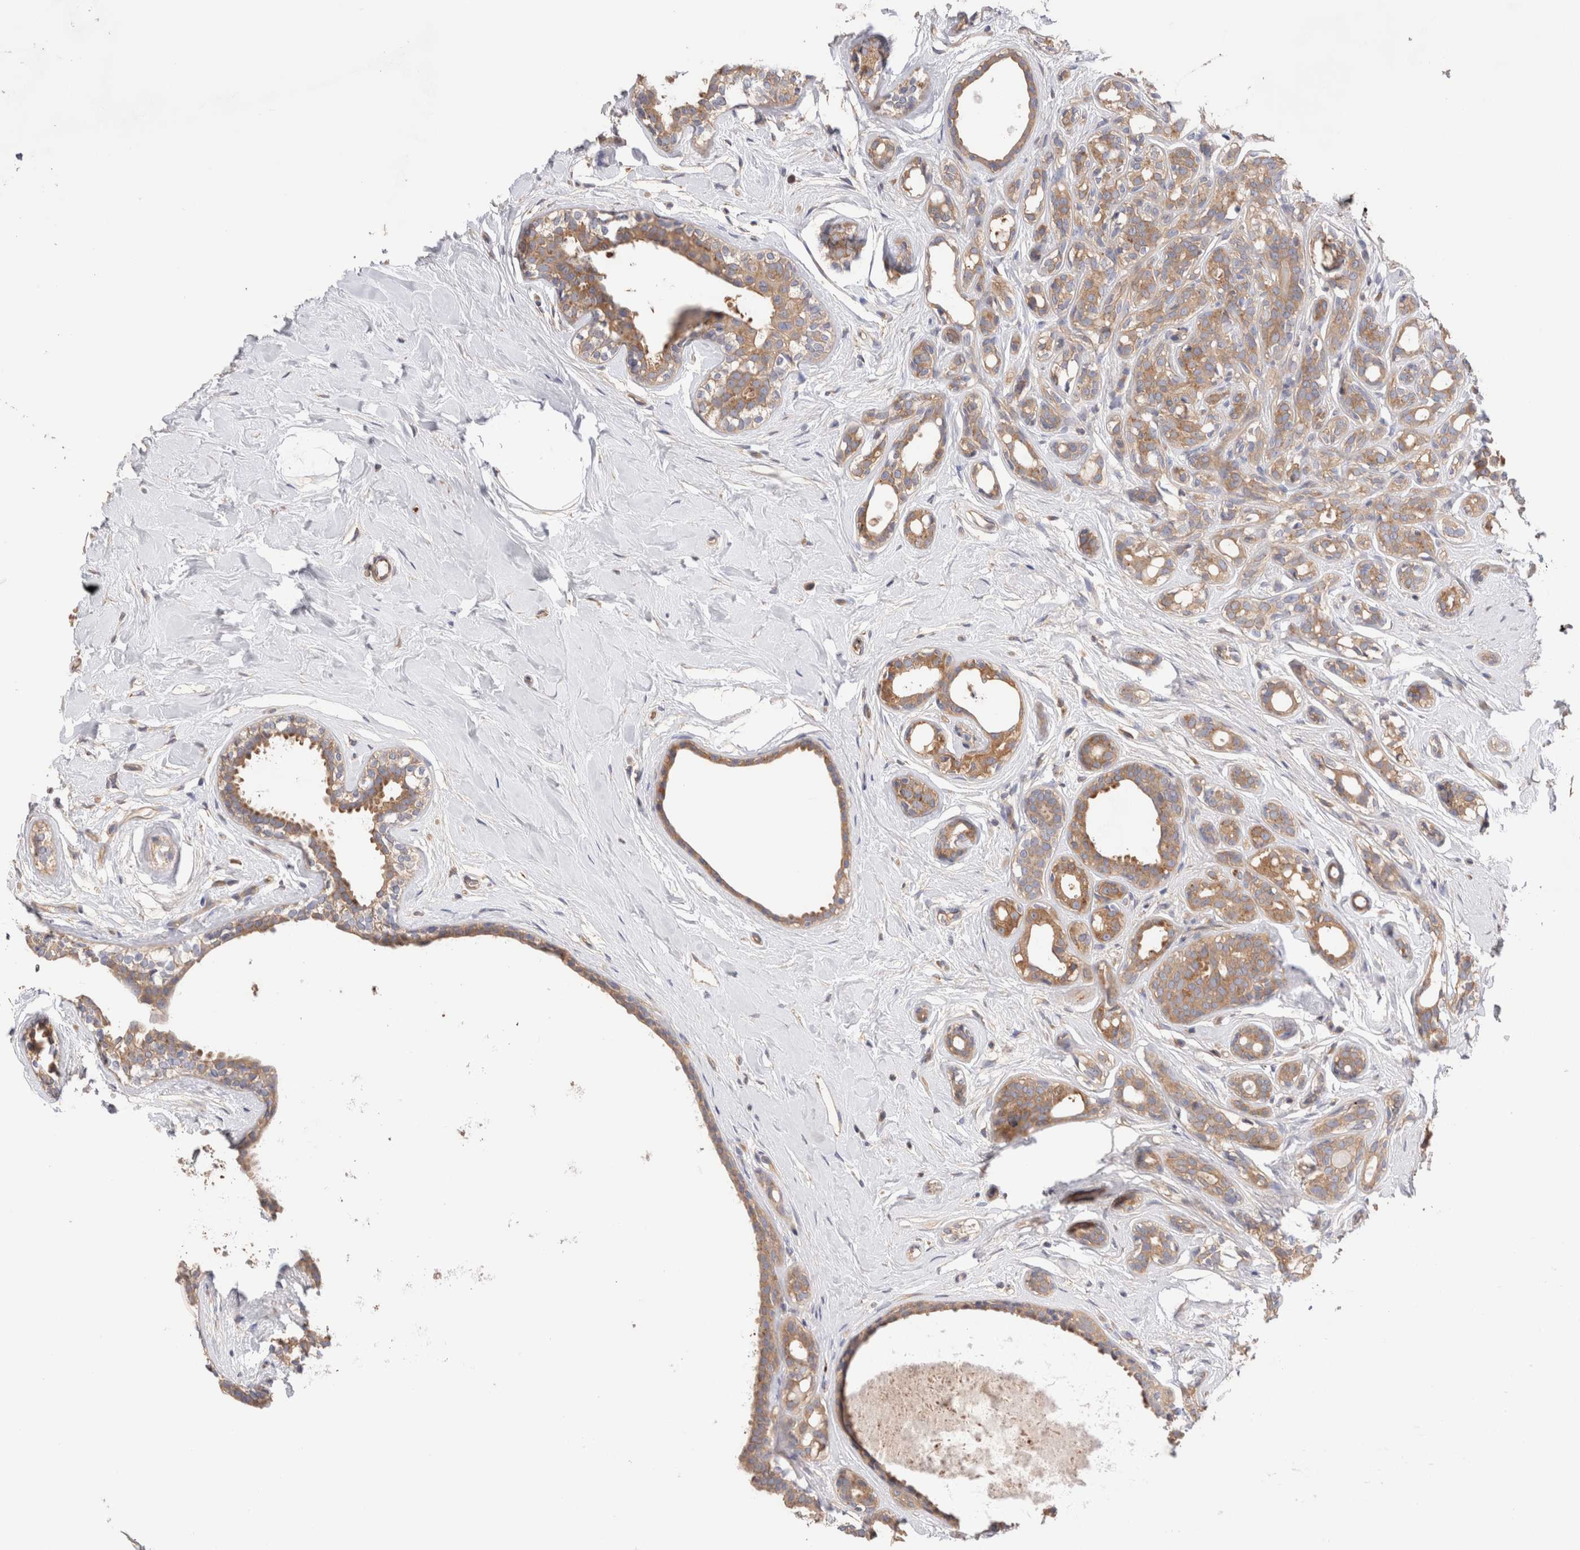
{"staining": {"intensity": "moderate", "quantity": ">75%", "location": "cytoplasmic/membranous"}, "tissue": "breast cancer", "cell_type": "Tumor cells", "image_type": "cancer", "snomed": [{"axis": "morphology", "description": "Duct carcinoma"}, {"axis": "topography", "description": "Breast"}], "caption": "The micrograph shows a brown stain indicating the presence of a protein in the cytoplasmic/membranous of tumor cells in breast cancer (infiltrating ductal carcinoma). Using DAB (brown) and hematoxylin (blue) stains, captured at high magnification using brightfield microscopy.", "gene": "NXT2", "patient": {"sex": "female", "age": 55}}